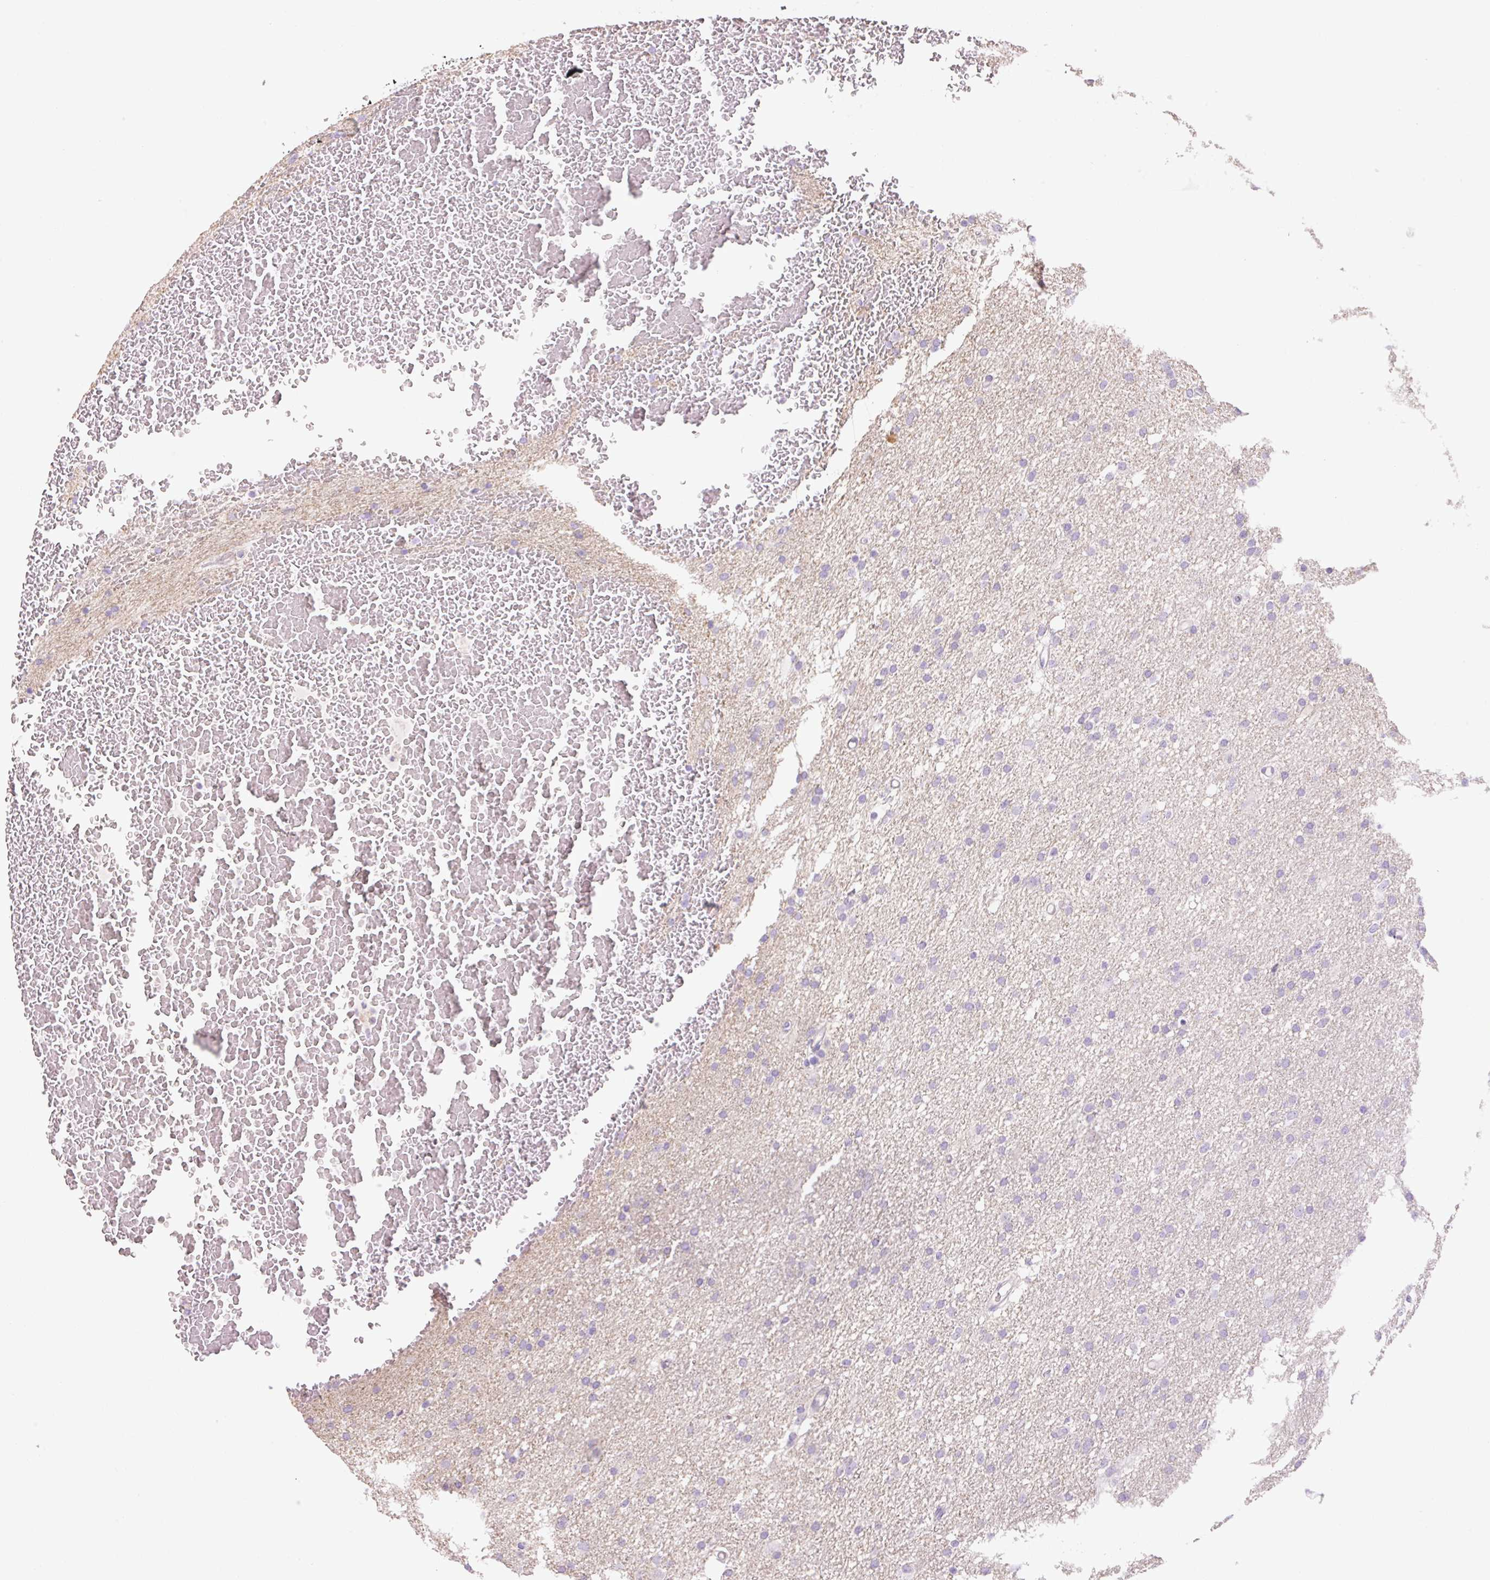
{"staining": {"intensity": "negative", "quantity": "none", "location": "none"}, "tissue": "glioma", "cell_type": "Tumor cells", "image_type": "cancer", "snomed": [{"axis": "morphology", "description": "Glioma, malignant, High grade"}, {"axis": "topography", "description": "Cerebral cortex"}], "caption": "IHC of human high-grade glioma (malignant) displays no positivity in tumor cells. Nuclei are stained in blue.", "gene": "GRID2", "patient": {"sex": "female", "age": 36}}